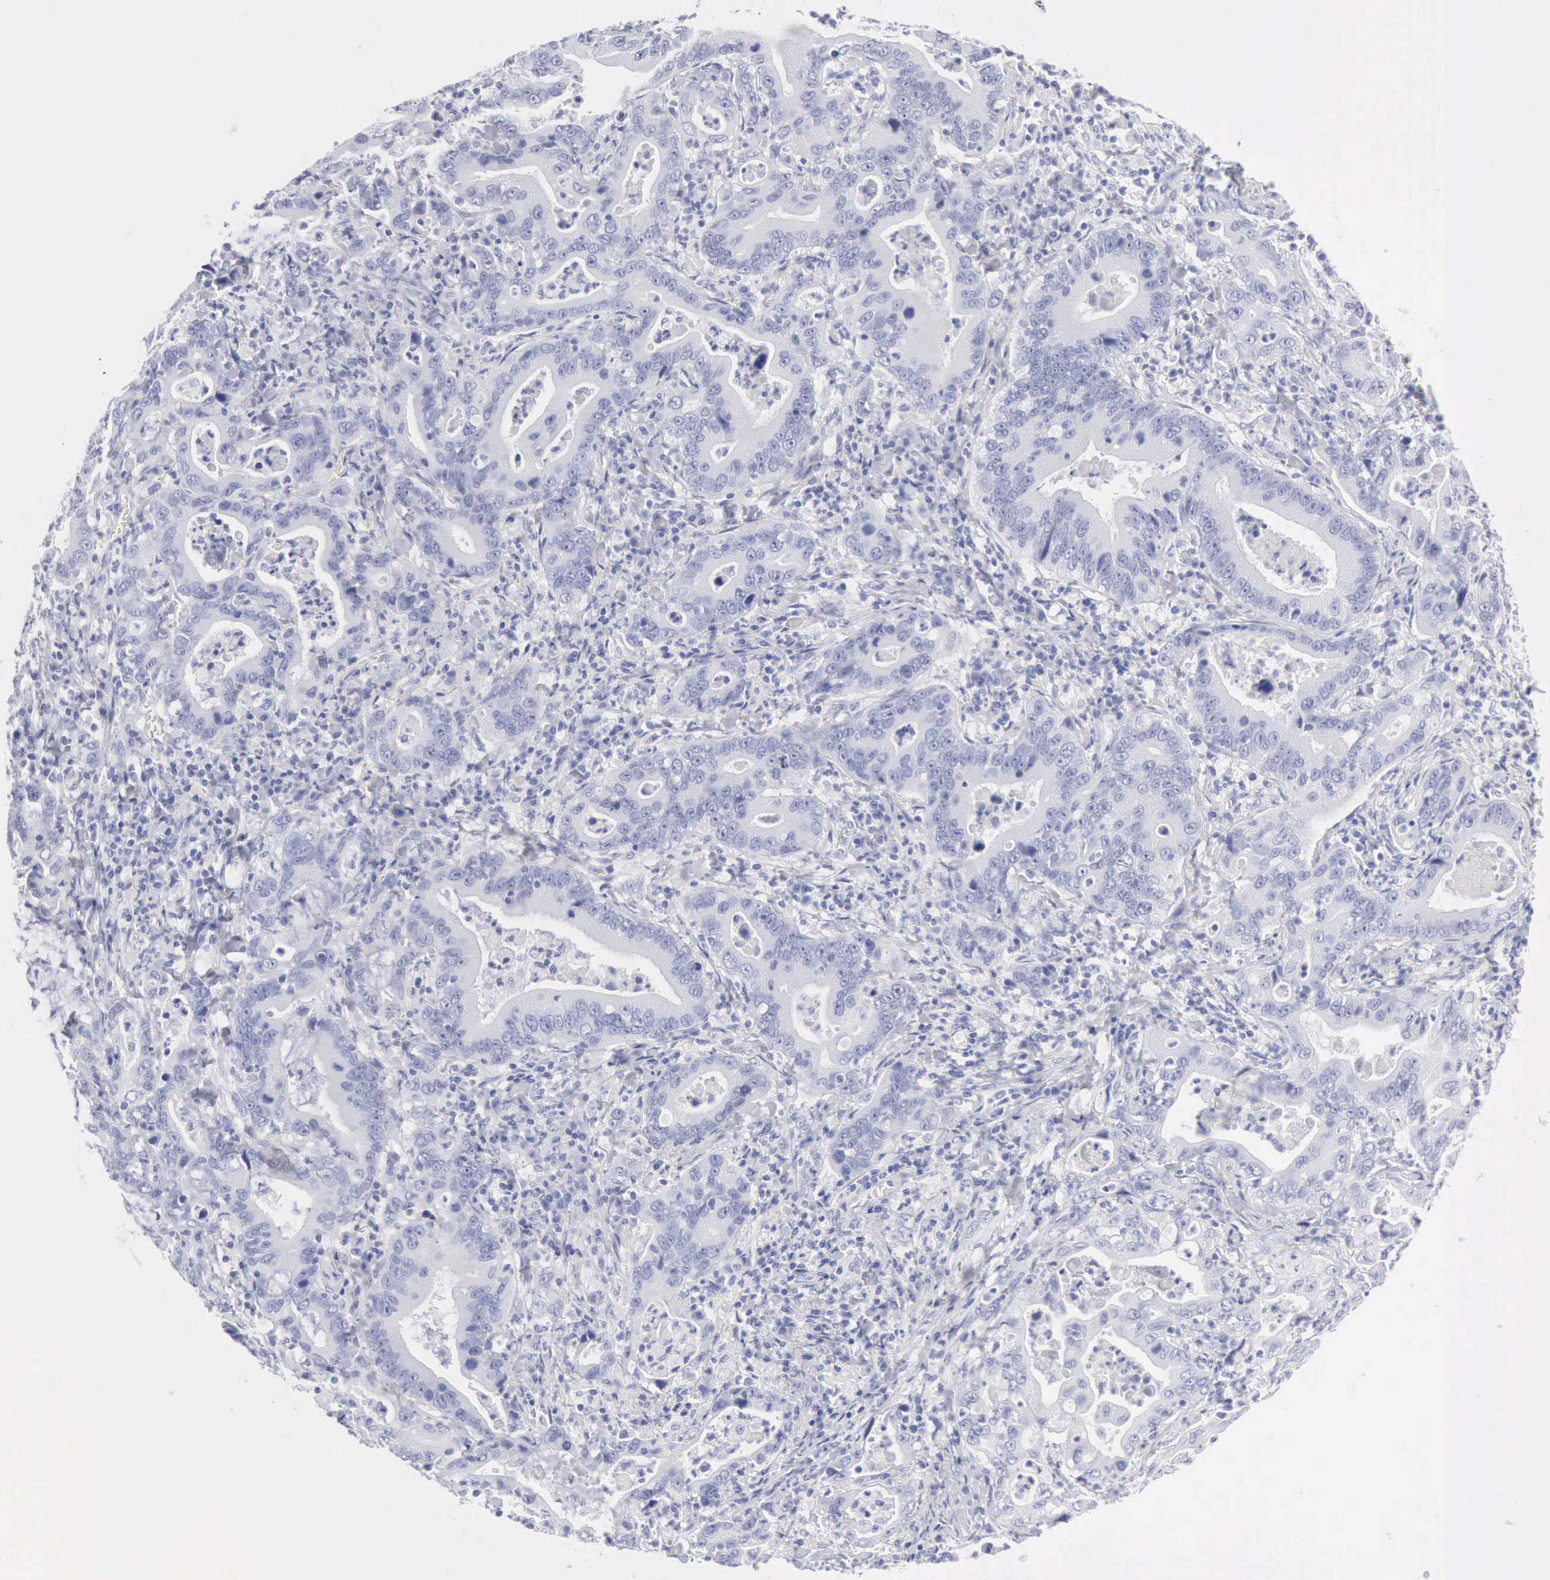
{"staining": {"intensity": "negative", "quantity": "none", "location": "none"}, "tissue": "stomach cancer", "cell_type": "Tumor cells", "image_type": "cancer", "snomed": [{"axis": "morphology", "description": "Adenocarcinoma, NOS"}, {"axis": "topography", "description": "Stomach, upper"}], "caption": "Immunohistochemistry (IHC) histopathology image of human stomach adenocarcinoma stained for a protein (brown), which reveals no staining in tumor cells.", "gene": "KRT5", "patient": {"sex": "male", "age": 63}}